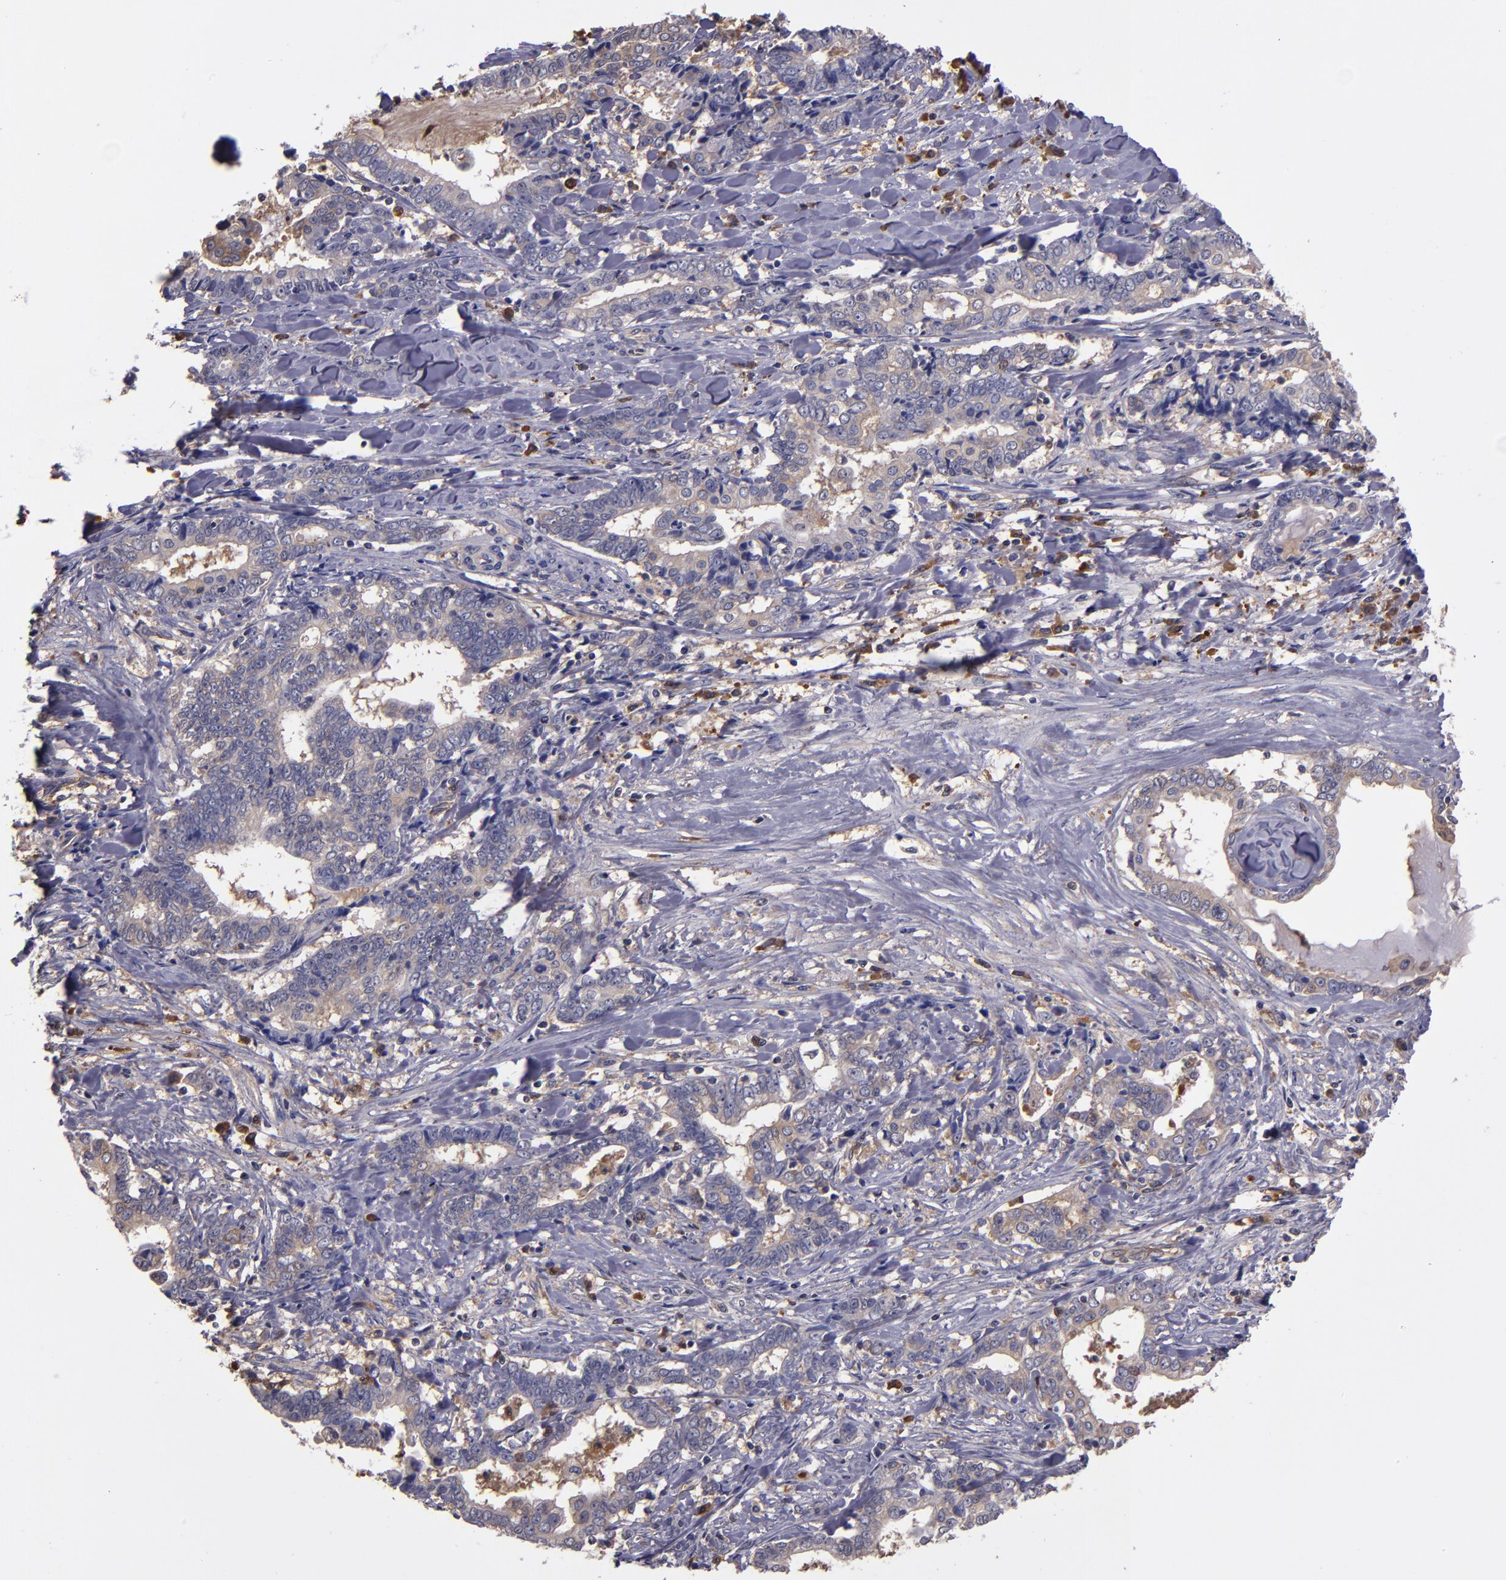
{"staining": {"intensity": "weak", "quantity": "25%-75%", "location": "cytoplasmic/membranous"}, "tissue": "liver cancer", "cell_type": "Tumor cells", "image_type": "cancer", "snomed": [{"axis": "morphology", "description": "Cholangiocarcinoma"}, {"axis": "topography", "description": "Liver"}], "caption": "Immunohistochemistry (IHC) of cholangiocarcinoma (liver) reveals low levels of weak cytoplasmic/membranous staining in approximately 25%-75% of tumor cells.", "gene": "CARS1", "patient": {"sex": "male", "age": 57}}